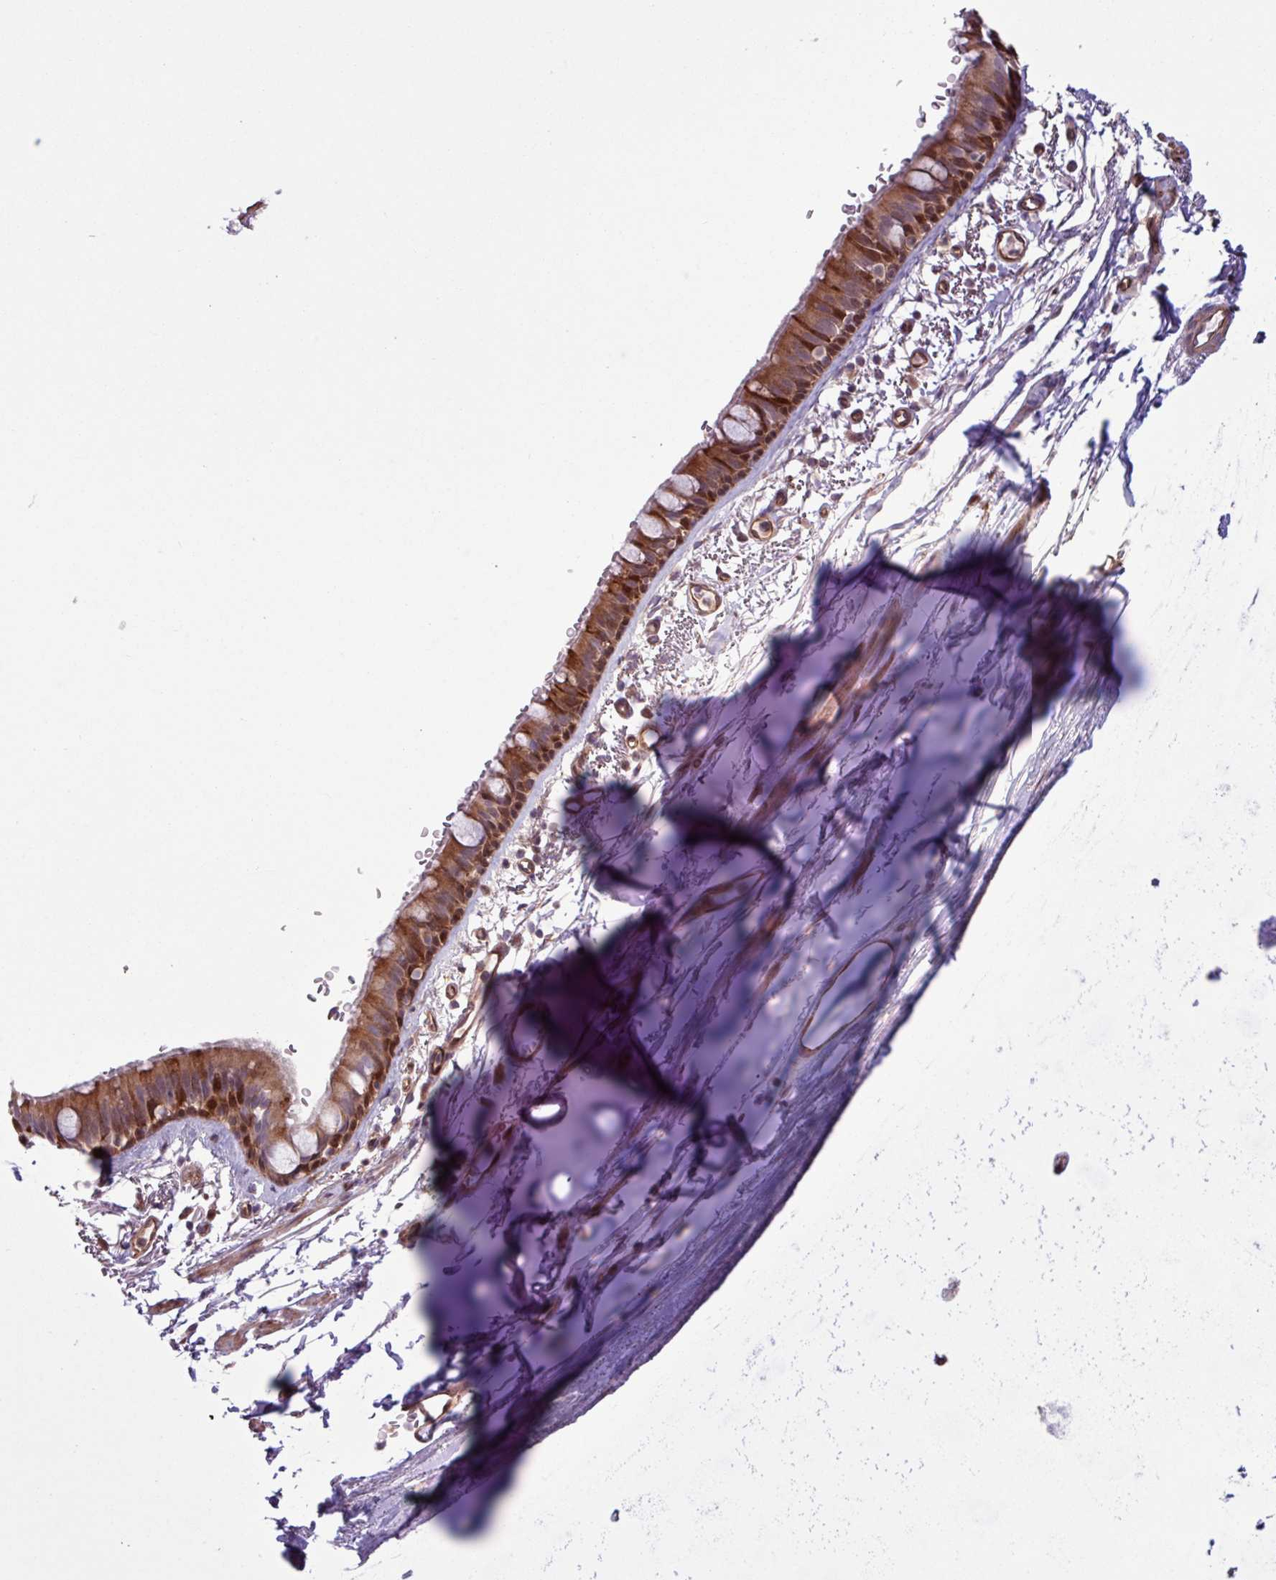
{"staining": {"intensity": "moderate", "quantity": ">75%", "location": "cytoplasmic/membranous,nuclear"}, "tissue": "bronchus", "cell_type": "Respiratory epithelial cells", "image_type": "normal", "snomed": [{"axis": "morphology", "description": "Normal tissue, NOS"}, {"axis": "topography", "description": "Bronchus"}], "caption": "Respiratory epithelial cells exhibit moderate cytoplasmic/membranous,nuclear staining in about >75% of cells in benign bronchus.", "gene": "PDPR", "patient": {"sex": "male", "age": 67}}